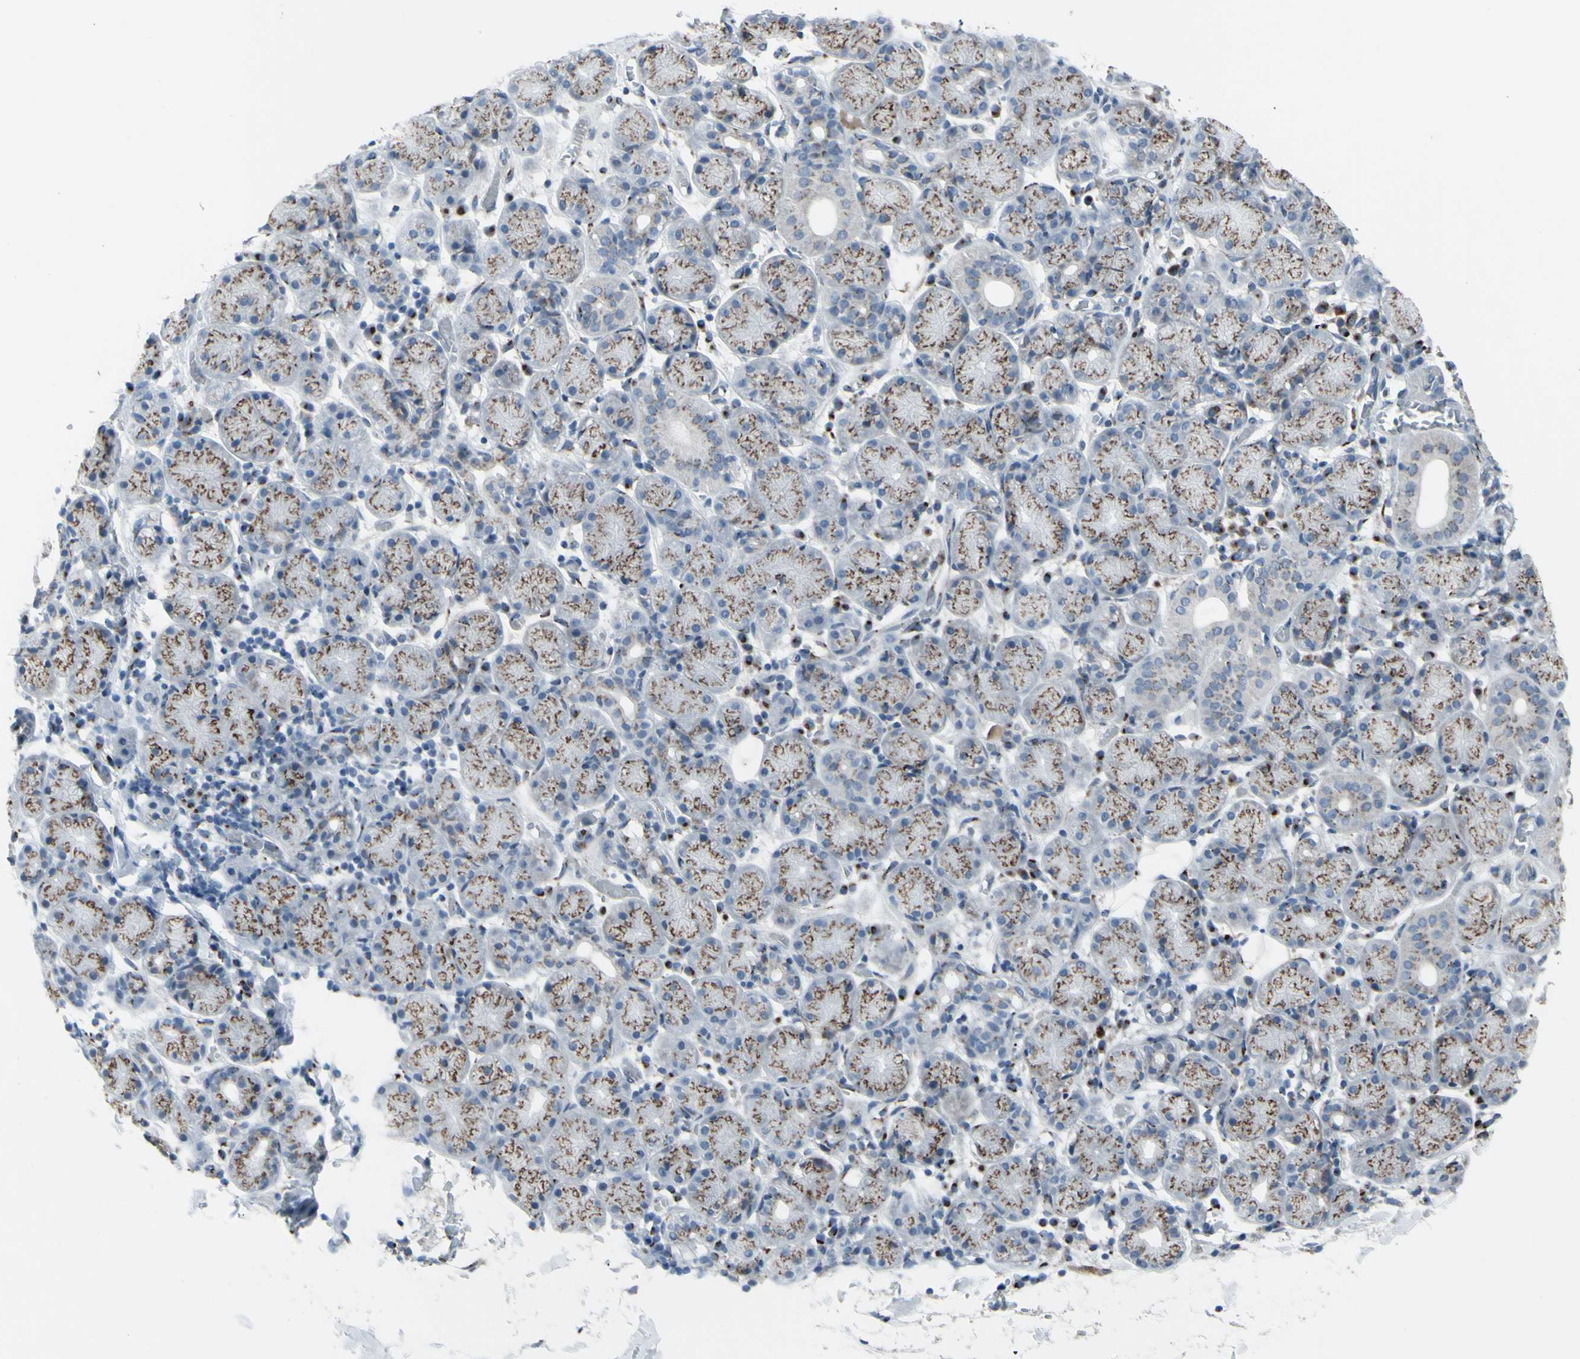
{"staining": {"intensity": "strong", "quantity": "25%-75%", "location": "cytoplasmic/membranous"}, "tissue": "salivary gland", "cell_type": "Glandular cells", "image_type": "normal", "snomed": [{"axis": "morphology", "description": "Normal tissue, NOS"}, {"axis": "topography", "description": "Salivary gland"}], "caption": "Immunohistochemistry (IHC) of unremarkable salivary gland reveals high levels of strong cytoplasmic/membranous expression in approximately 25%-75% of glandular cells.", "gene": "GLG1", "patient": {"sex": "female", "age": 24}}